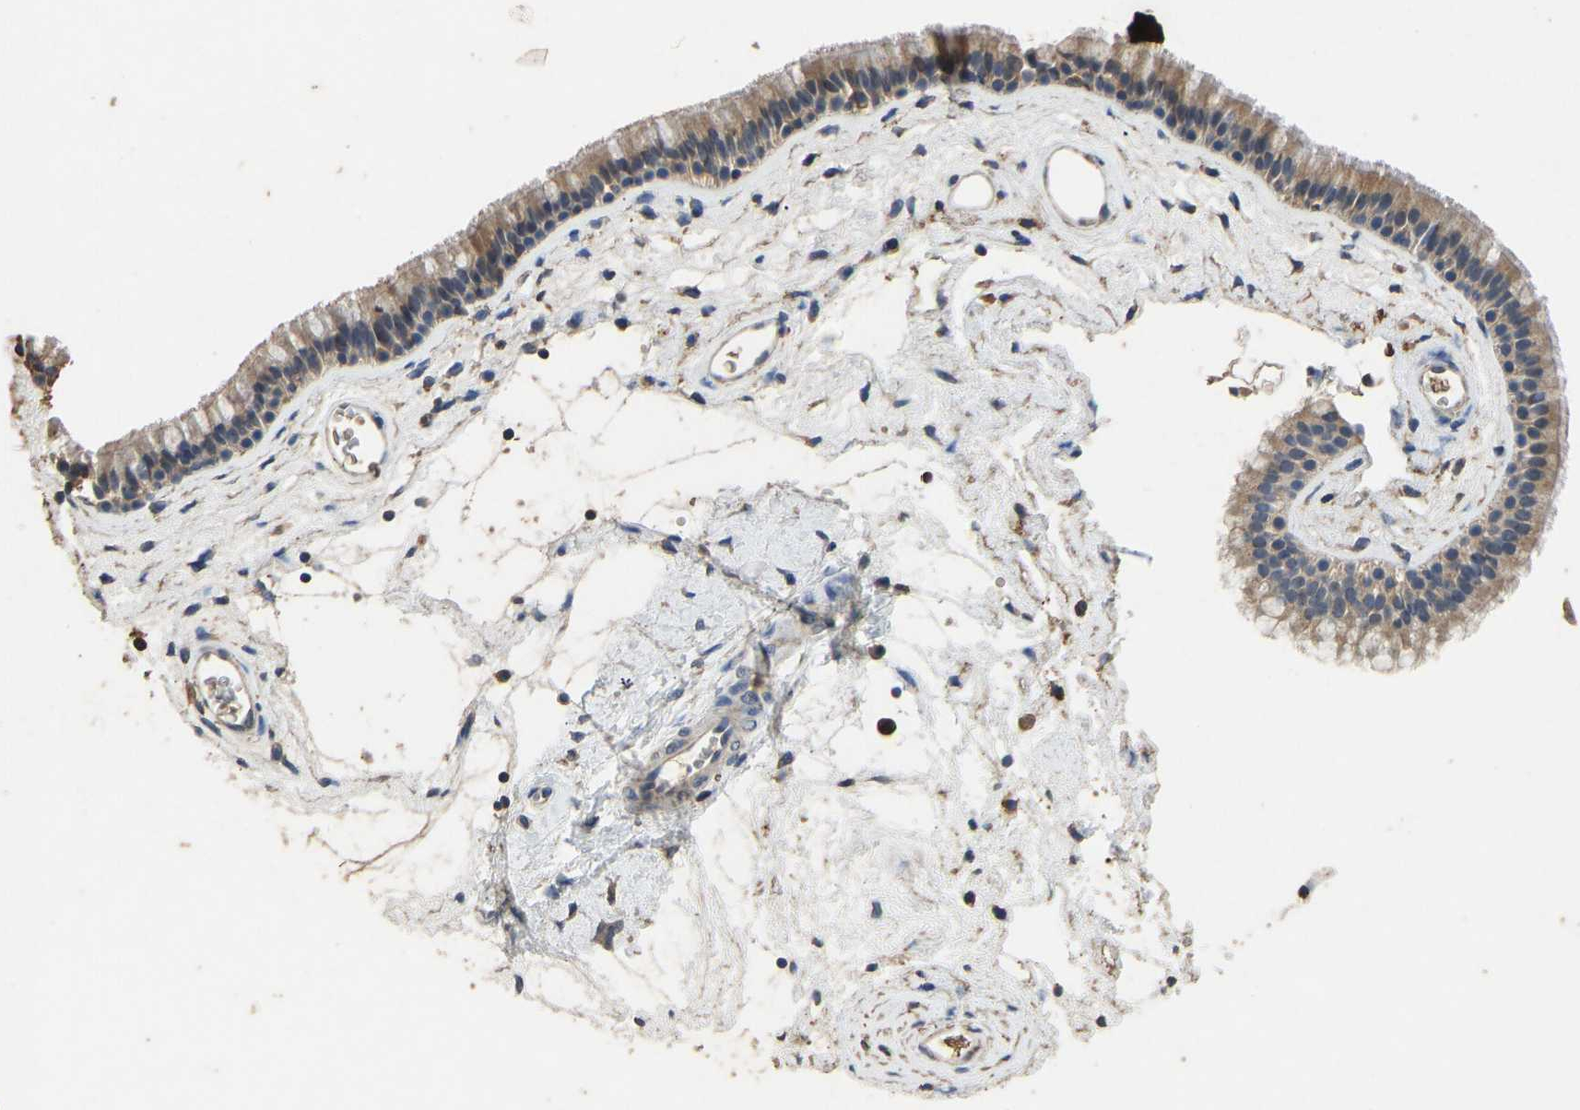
{"staining": {"intensity": "weak", "quantity": ">75%", "location": "cytoplasmic/membranous"}, "tissue": "nasopharynx", "cell_type": "Respiratory epithelial cells", "image_type": "normal", "snomed": [{"axis": "morphology", "description": "Normal tissue, NOS"}, {"axis": "morphology", "description": "Inflammation, NOS"}, {"axis": "topography", "description": "Nasopharynx"}], "caption": "A brown stain highlights weak cytoplasmic/membranous positivity of a protein in respiratory epithelial cells of benign human nasopharynx.", "gene": "CIDEC", "patient": {"sex": "male", "age": 48}}